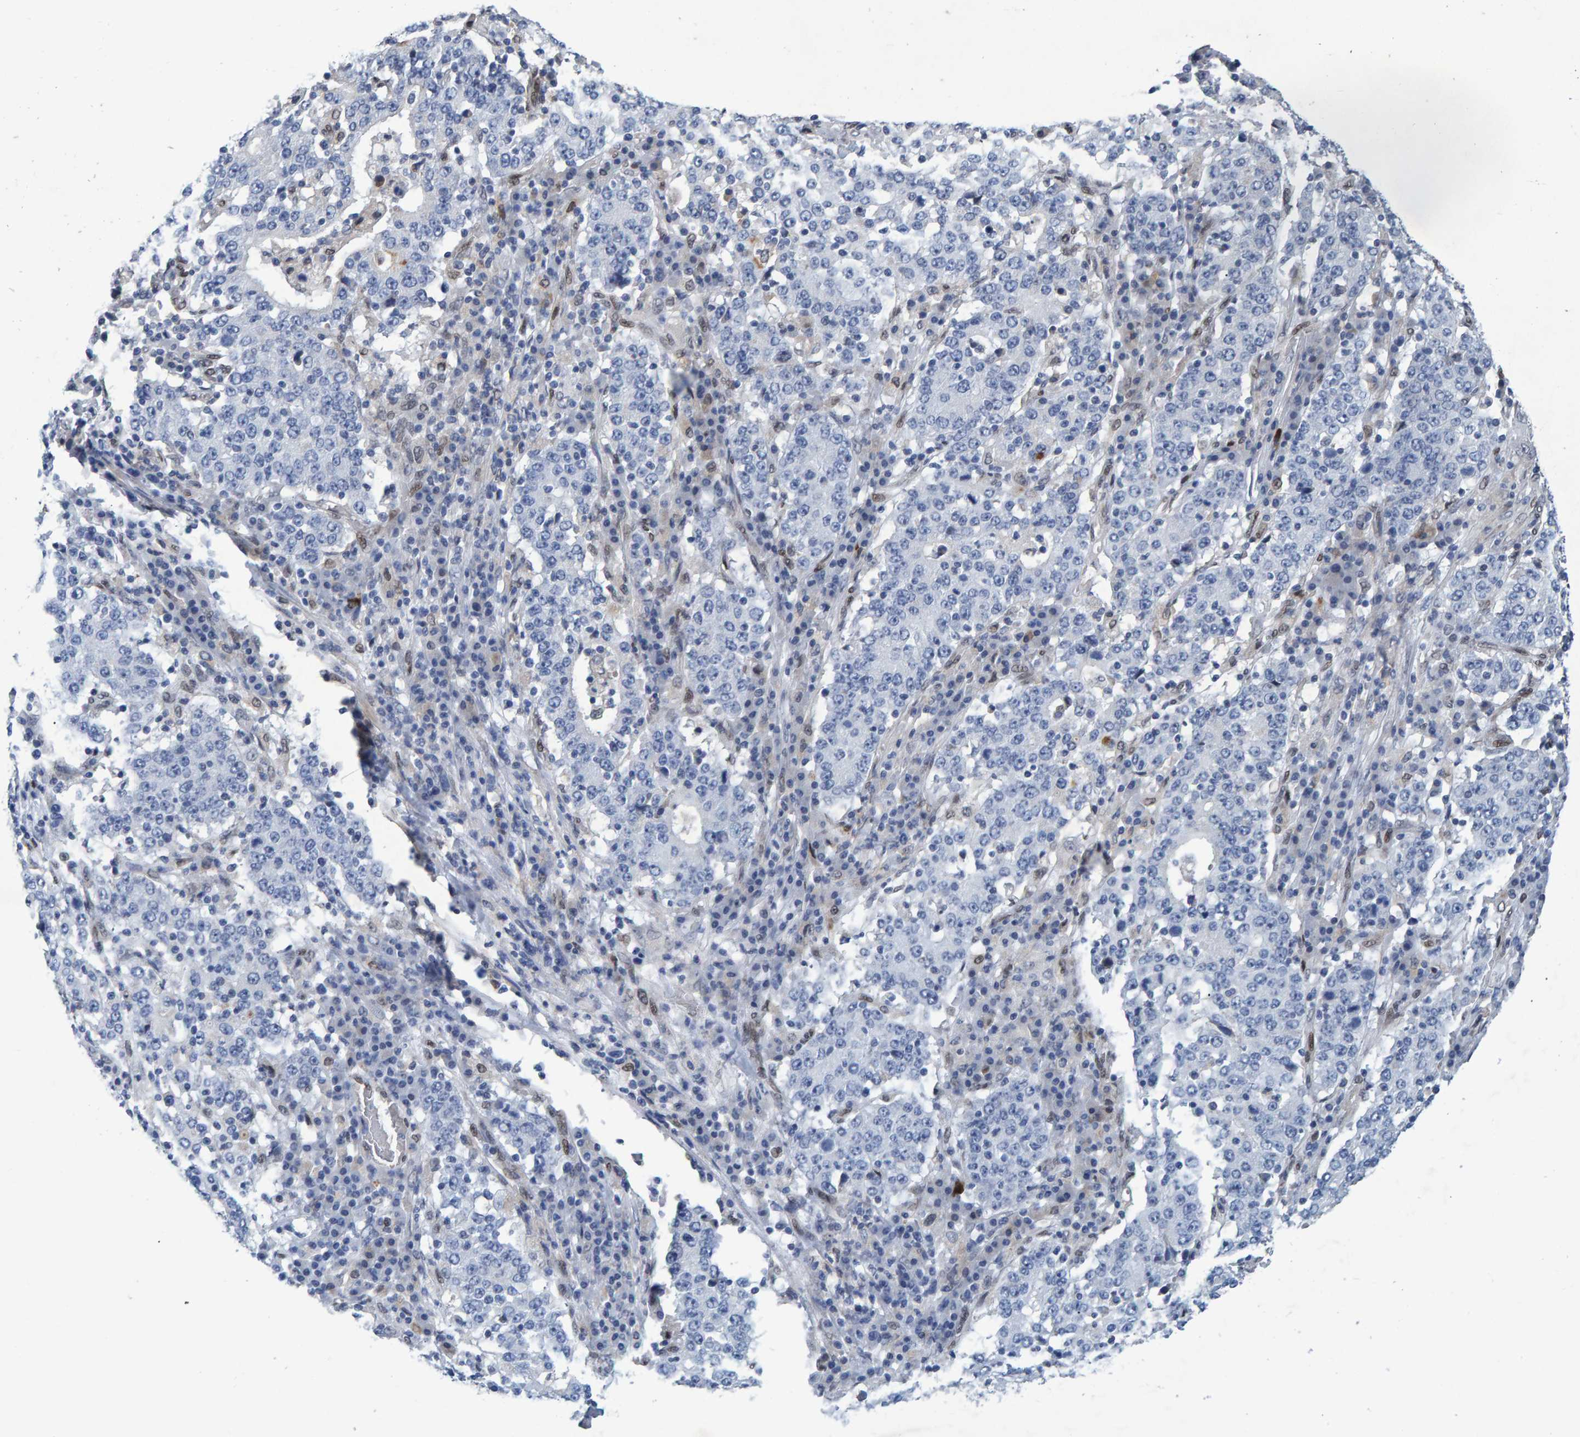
{"staining": {"intensity": "negative", "quantity": "none", "location": "none"}, "tissue": "stomach cancer", "cell_type": "Tumor cells", "image_type": "cancer", "snomed": [{"axis": "morphology", "description": "Adenocarcinoma, NOS"}, {"axis": "topography", "description": "Stomach"}], "caption": "Tumor cells show no significant protein staining in stomach cancer (adenocarcinoma).", "gene": "QKI", "patient": {"sex": "male", "age": 59}}